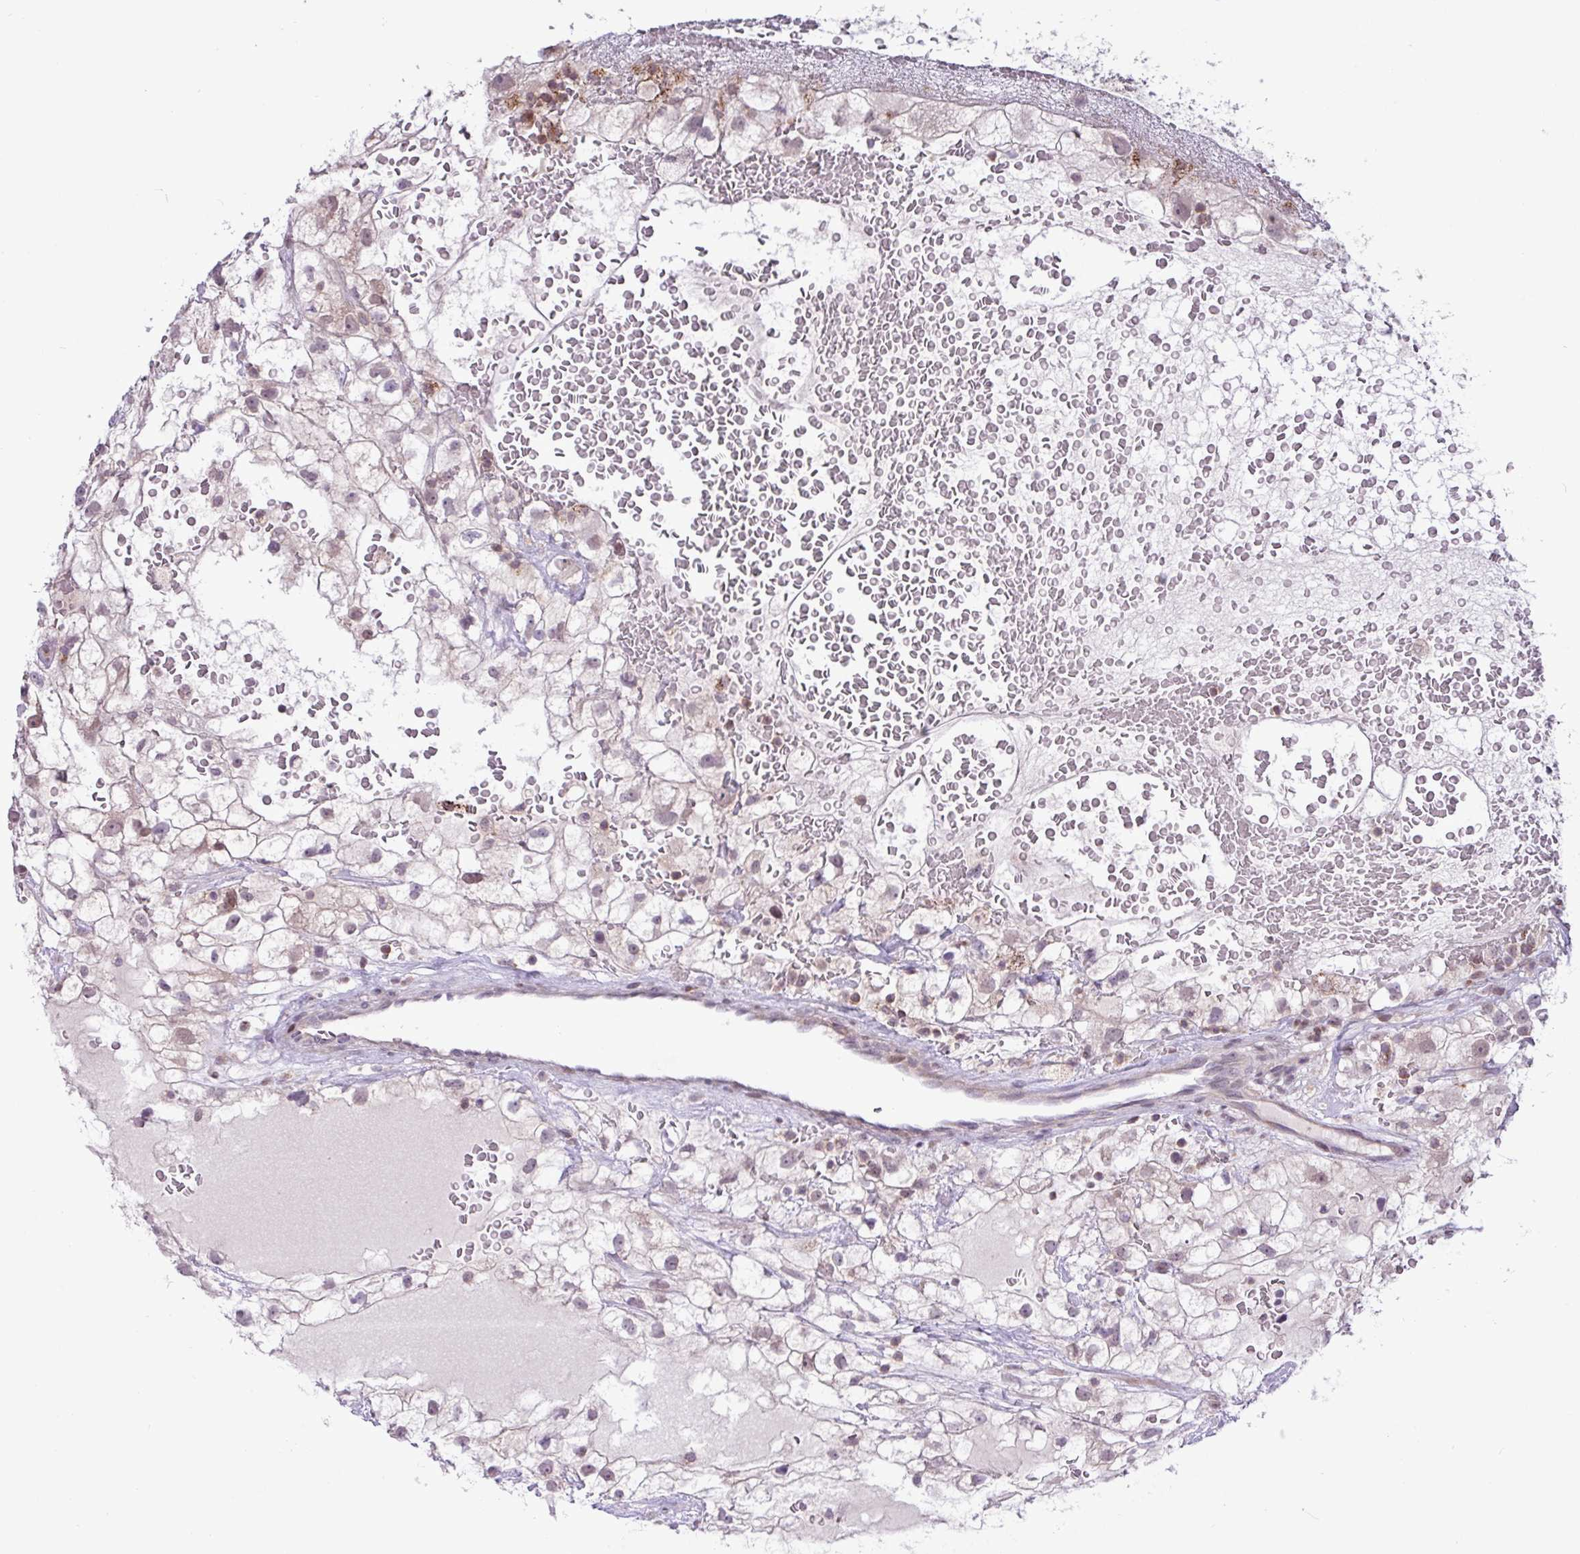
{"staining": {"intensity": "weak", "quantity": "<25%", "location": "nuclear"}, "tissue": "renal cancer", "cell_type": "Tumor cells", "image_type": "cancer", "snomed": [{"axis": "morphology", "description": "Adenocarcinoma, NOS"}, {"axis": "topography", "description": "Kidney"}], "caption": "Protein analysis of renal cancer displays no significant staining in tumor cells. The staining was performed using DAB (3,3'-diaminobenzidine) to visualize the protein expression in brown, while the nuclei were stained in blue with hematoxylin (Magnification: 20x).", "gene": "RTL3", "patient": {"sex": "male", "age": 59}}